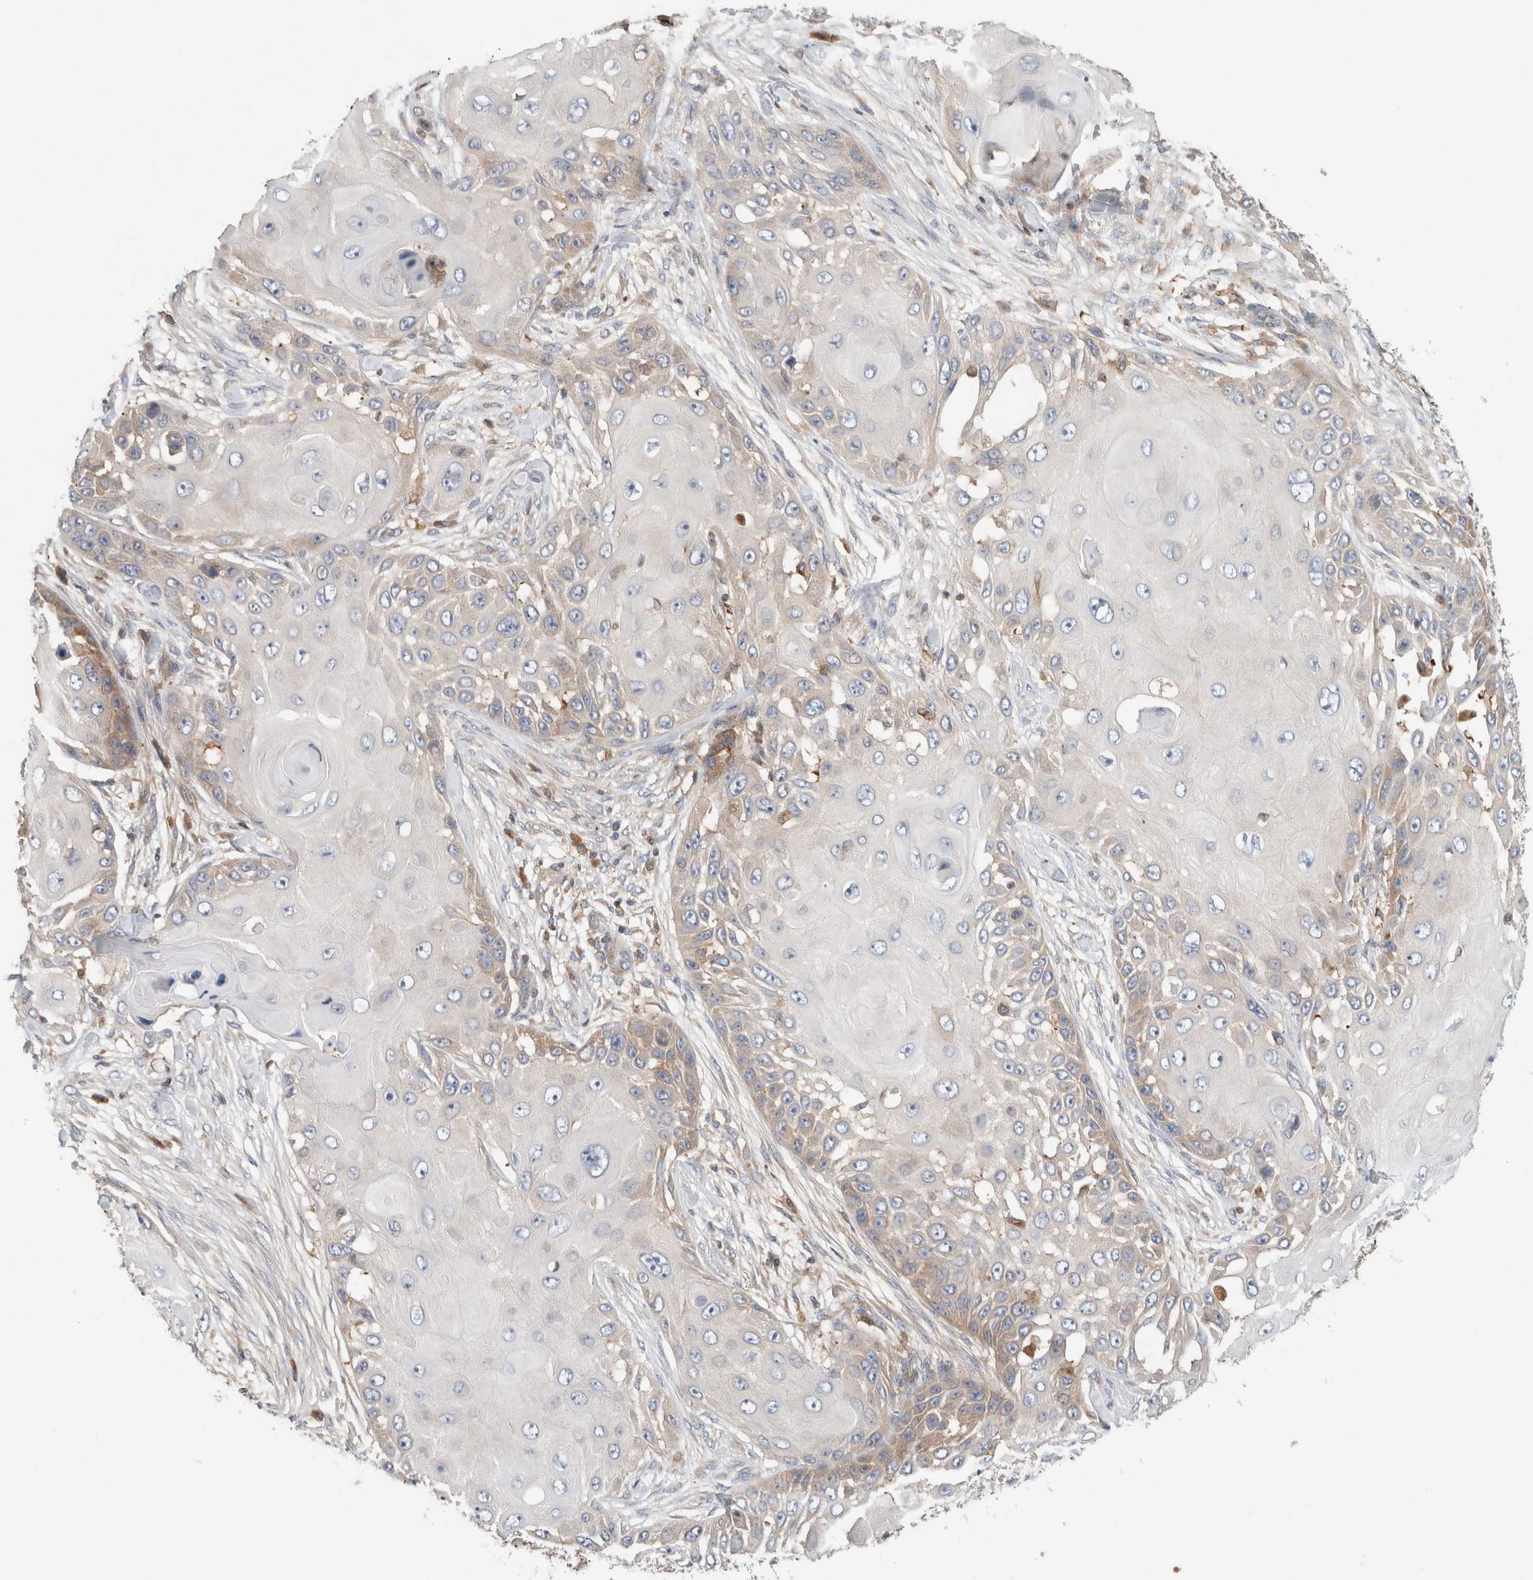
{"staining": {"intensity": "weak", "quantity": "<25%", "location": "cytoplasmic/membranous"}, "tissue": "skin cancer", "cell_type": "Tumor cells", "image_type": "cancer", "snomed": [{"axis": "morphology", "description": "Squamous cell carcinoma, NOS"}, {"axis": "topography", "description": "Skin"}], "caption": "Immunohistochemistry image of neoplastic tissue: human skin squamous cell carcinoma stained with DAB (3,3'-diaminobenzidine) shows no significant protein staining in tumor cells.", "gene": "KLHL14", "patient": {"sex": "female", "age": 44}}